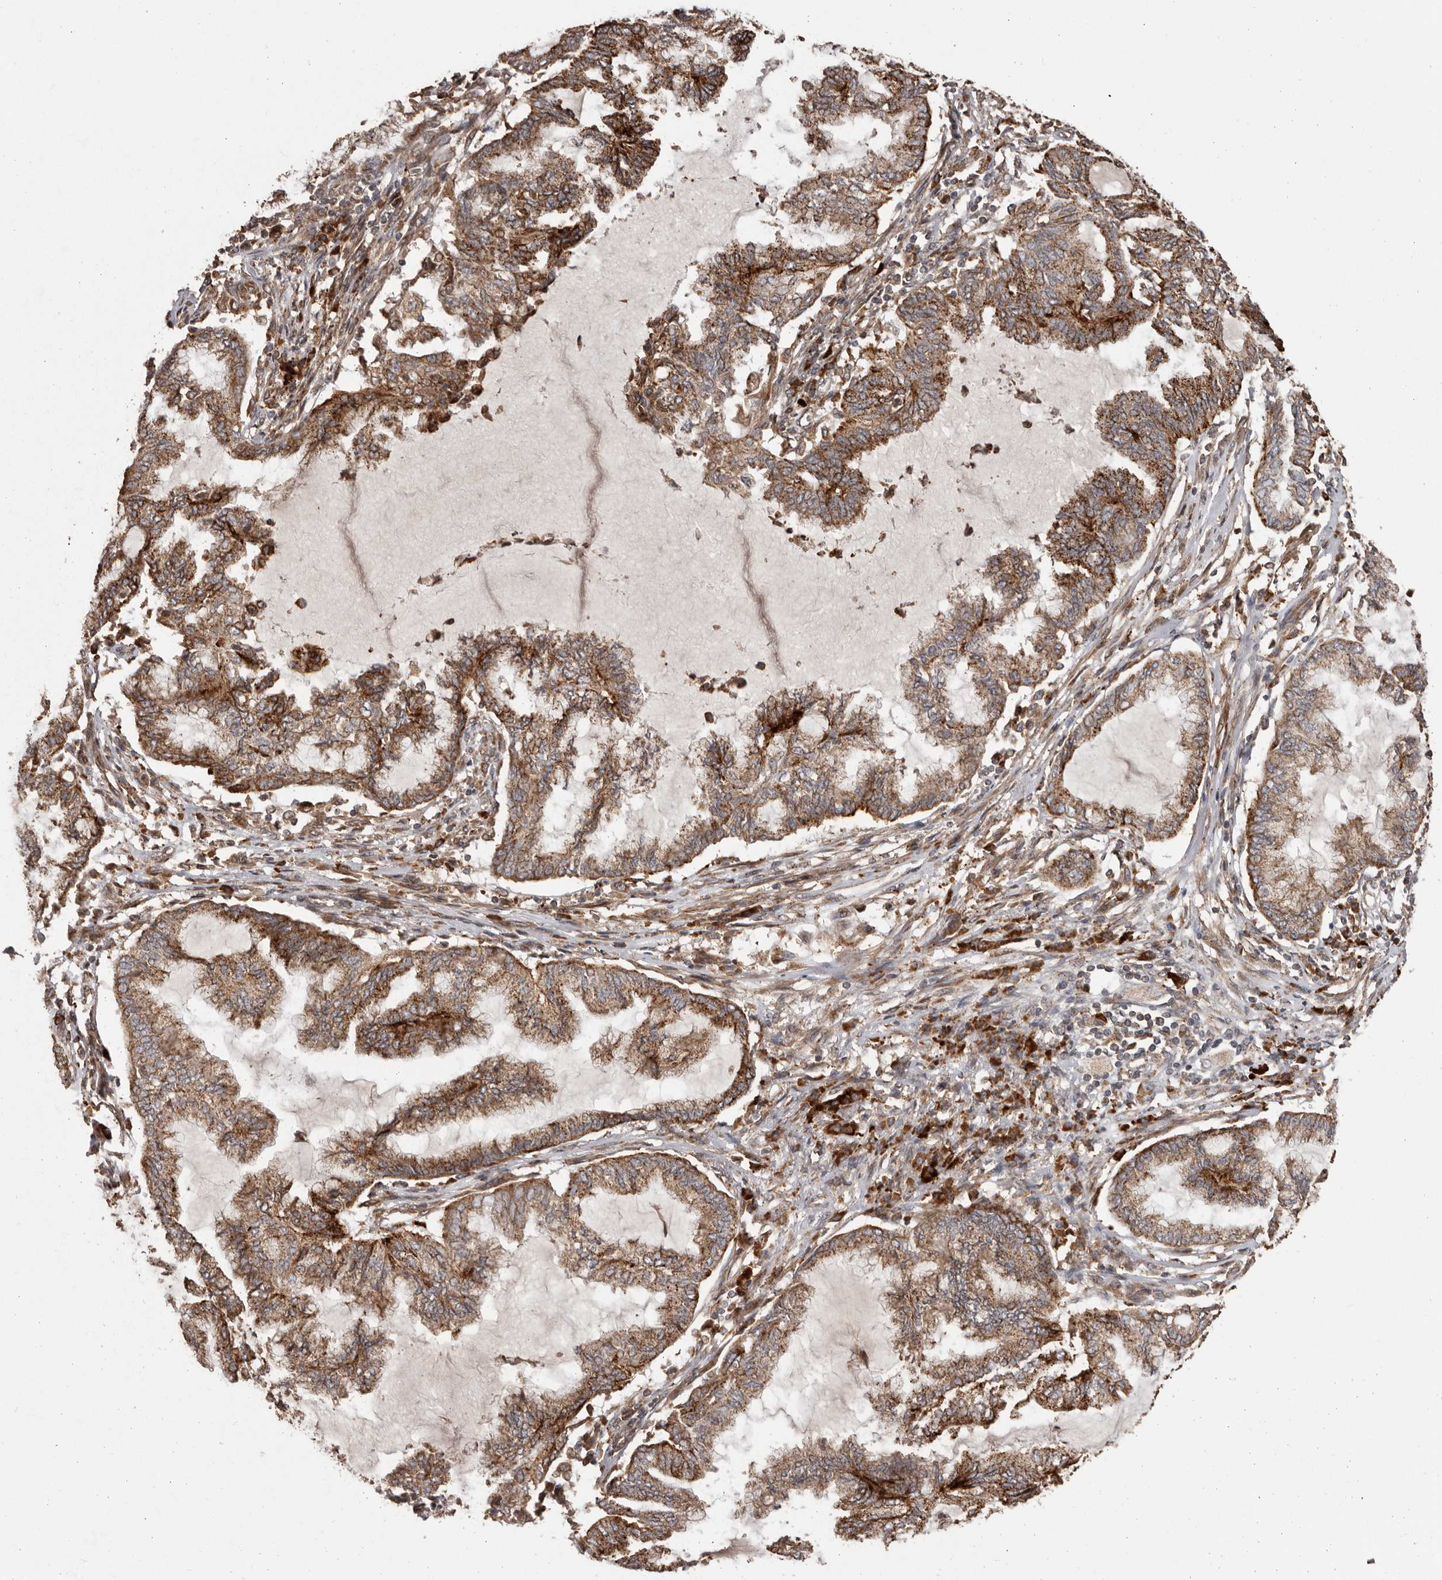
{"staining": {"intensity": "moderate", "quantity": ">75%", "location": "cytoplasmic/membranous"}, "tissue": "endometrial cancer", "cell_type": "Tumor cells", "image_type": "cancer", "snomed": [{"axis": "morphology", "description": "Adenocarcinoma, NOS"}, {"axis": "topography", "description": "Endometrium"}], "caption": "This micrograph demonstrates IHC staining of human endometrial cancer, with medium moderate cytoplasmic/membranous expression in about >75% of tumor cells.", "gene": "NUP43", "patient": {"sex": "female", "age": 86}}